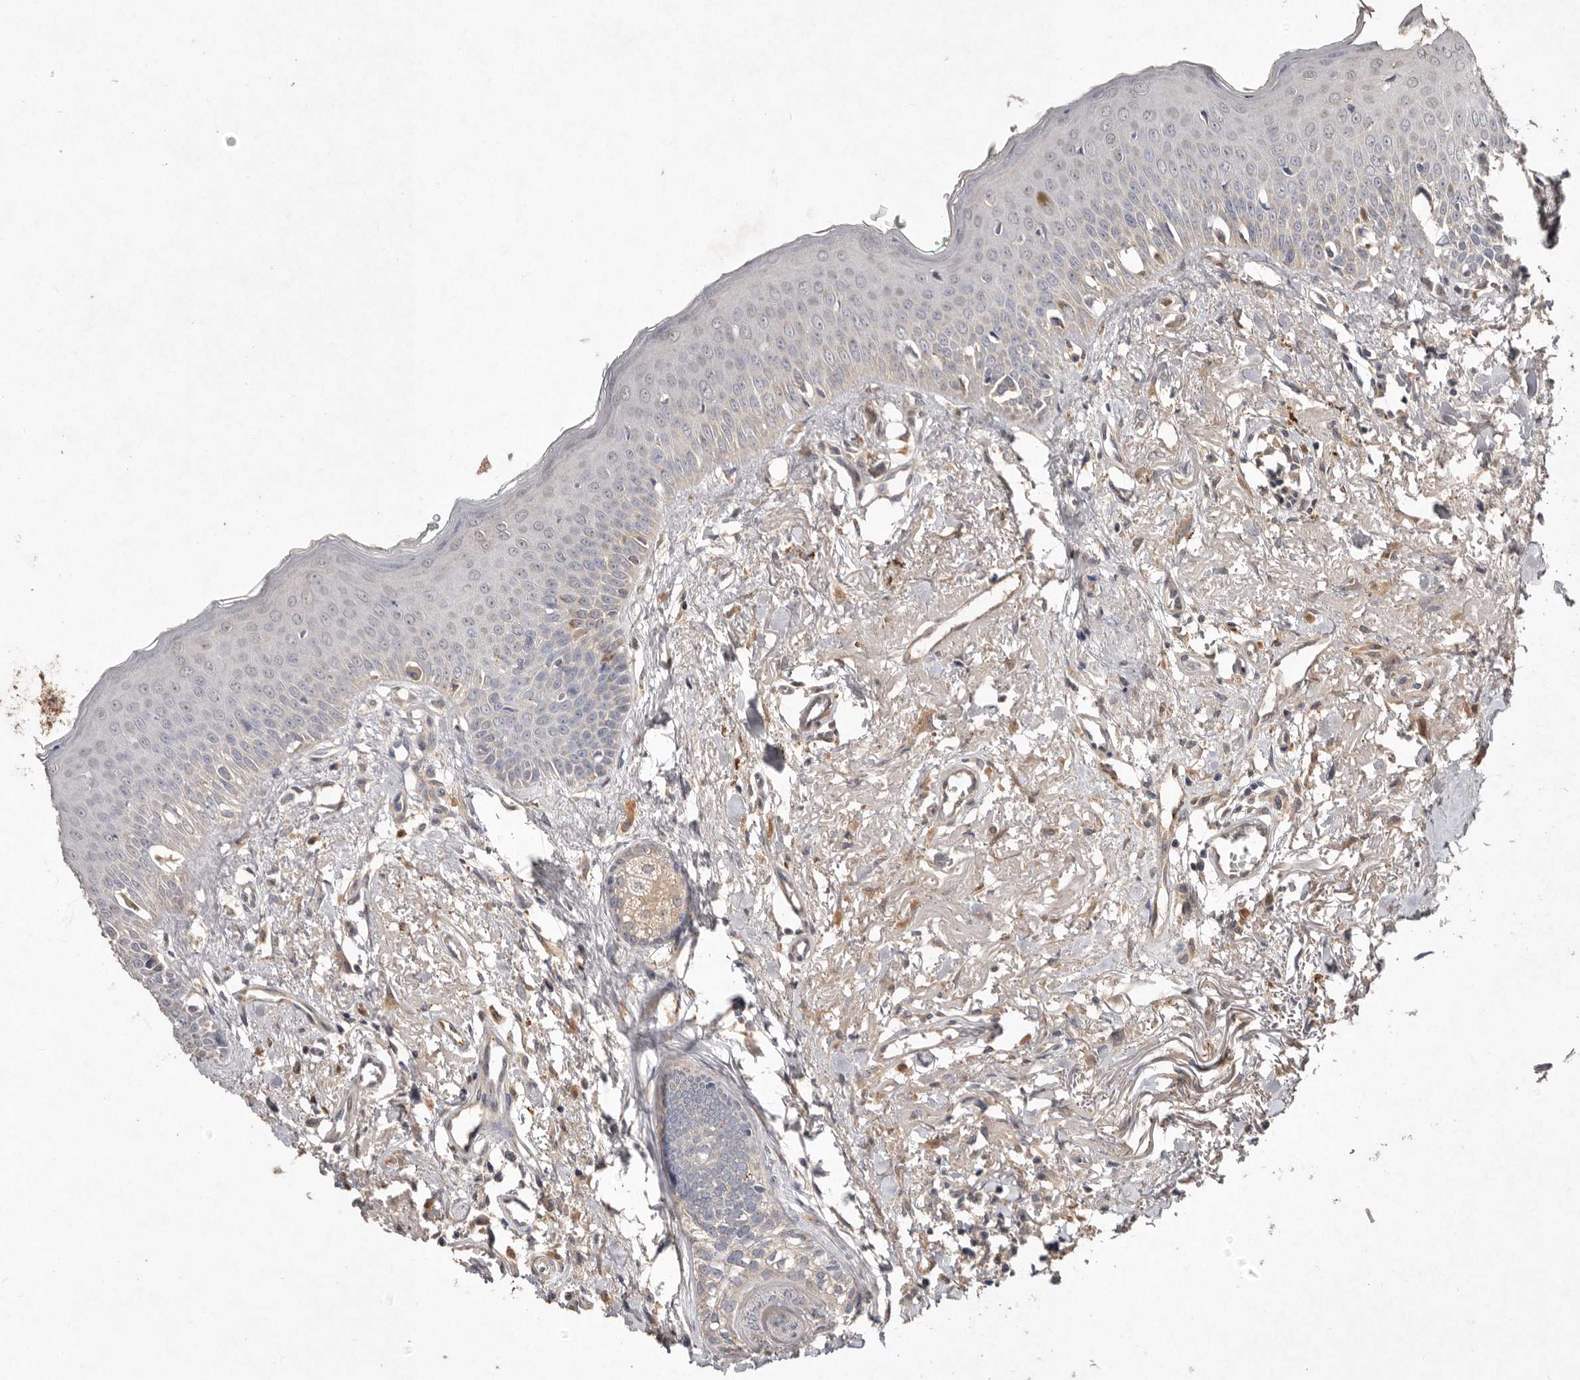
{"staining": {"intensity": "negative", "quantity": "none", "location": "none"}, "tissue": "oral mucosa", "cell_type": "Squamous epithelial cells", "image_type": "normal", "snomed": [{"axis": "morphology", "description": "Normal tissue, NOS"}, {"axis": "topography", "description": "Oral tissue"}], "caption": "Photomicrograph shows no protein staining in squamous epithelial cells of benign oral mucosa. (DAB (3,3'-diaminobenzidine) immunohistochemistry (IHC) with hematoxylin counter stain).", "gene": "EDEM1", "patient": {"sex": "female", "age": 70}}